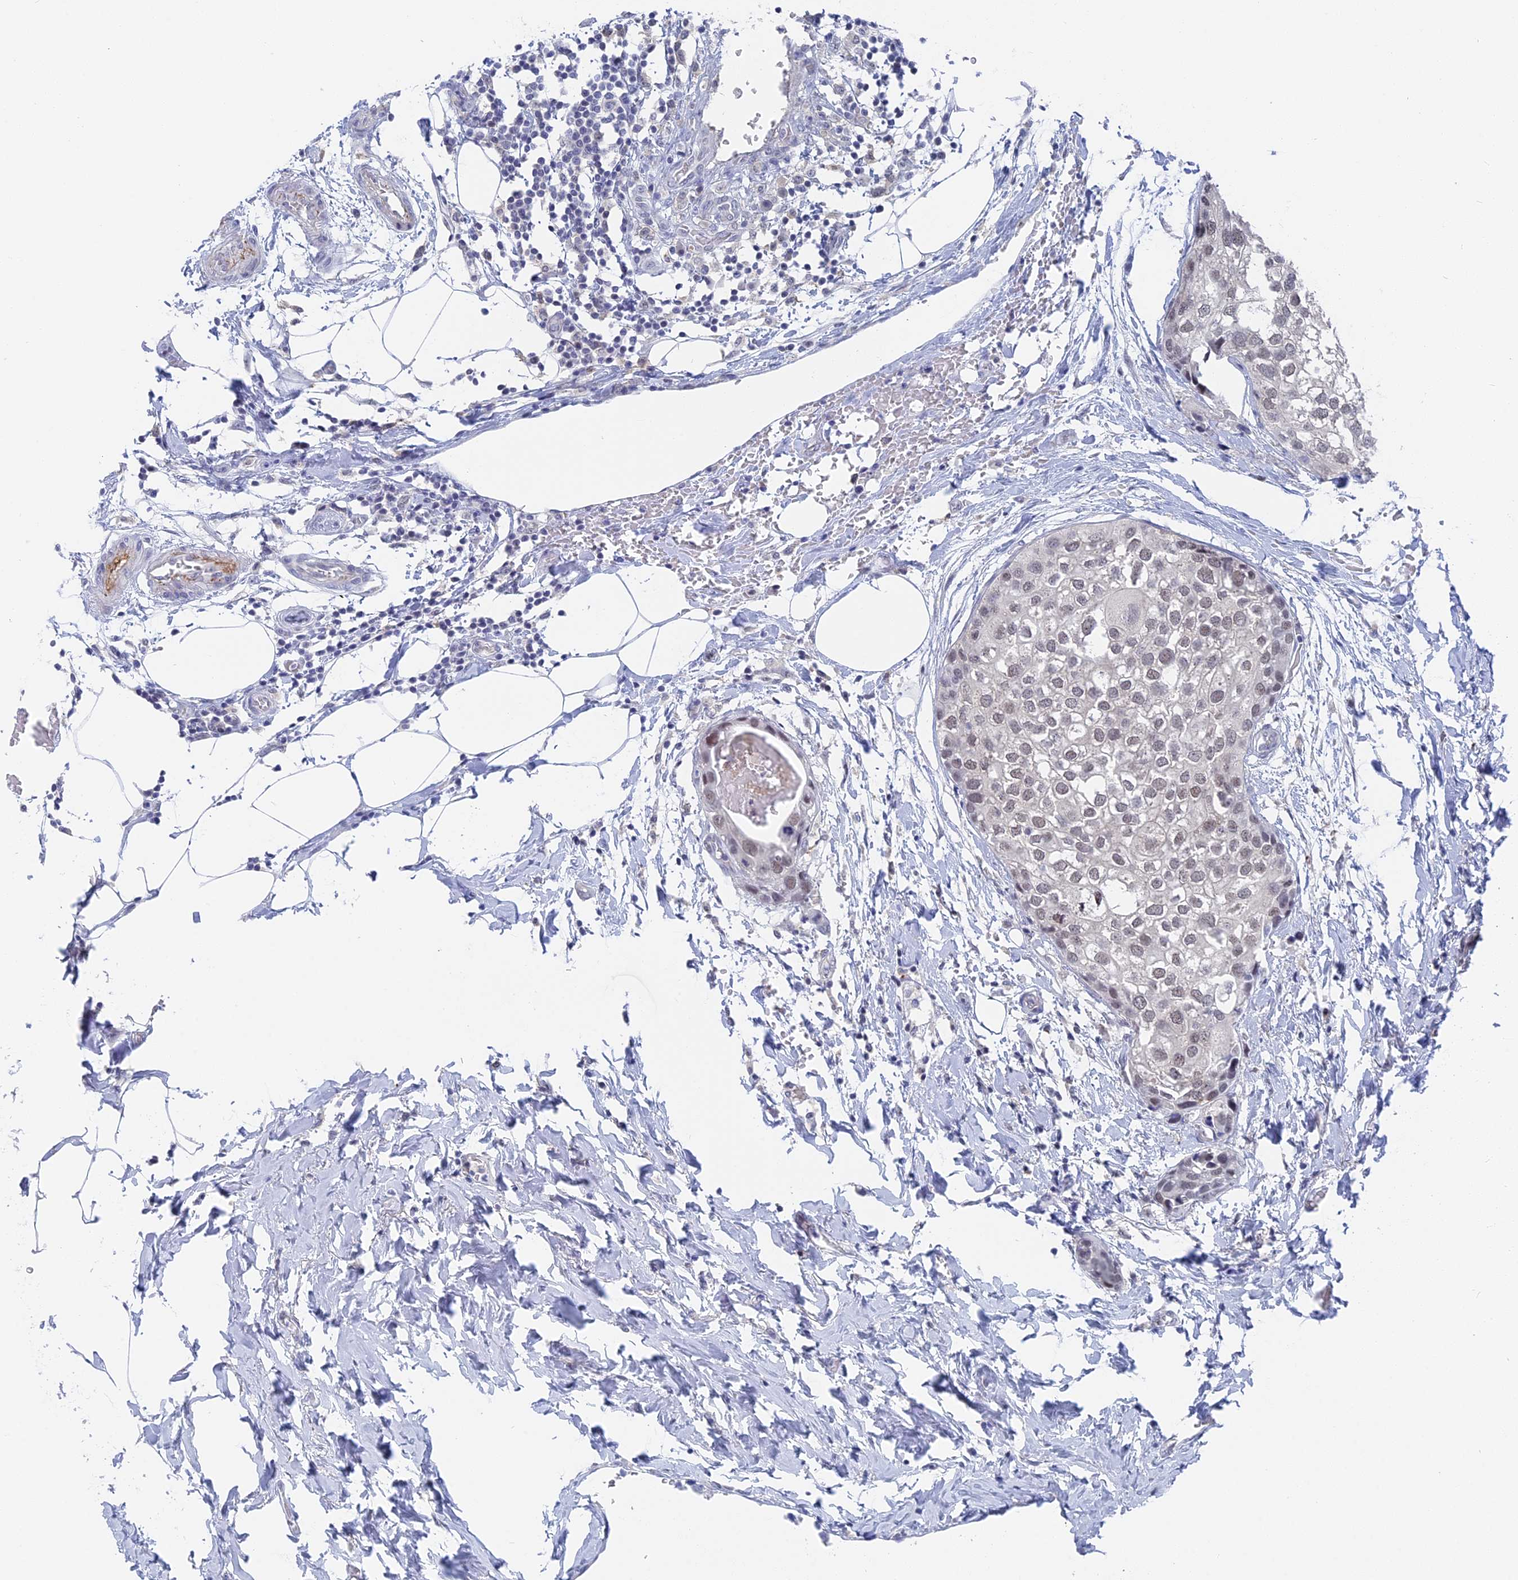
{"staining": {"intensity": "weak", "quantity": "<25%", "location": "nuclear"}, "tissue": "urothelial cancer", "cell_type": "Tumor cells", "image_type": "cancer", "snomed": [{"axis": "morphology", "description": "Urothelial carcinoma, High grade"}, {"axis": "topography", "description": "Urinary bladder"}], "caption": "Immunohistochemistry of urothelial carcinoma (high-grade) shows no staining in tumor cells. The staining is performed using DAB (3,3'-diaminobenzidine) brown chromogen with nuclei counter-stained in using hematoxylin.", "gene": "BRD2", "patient": {"sex": "male", "age": 64}}